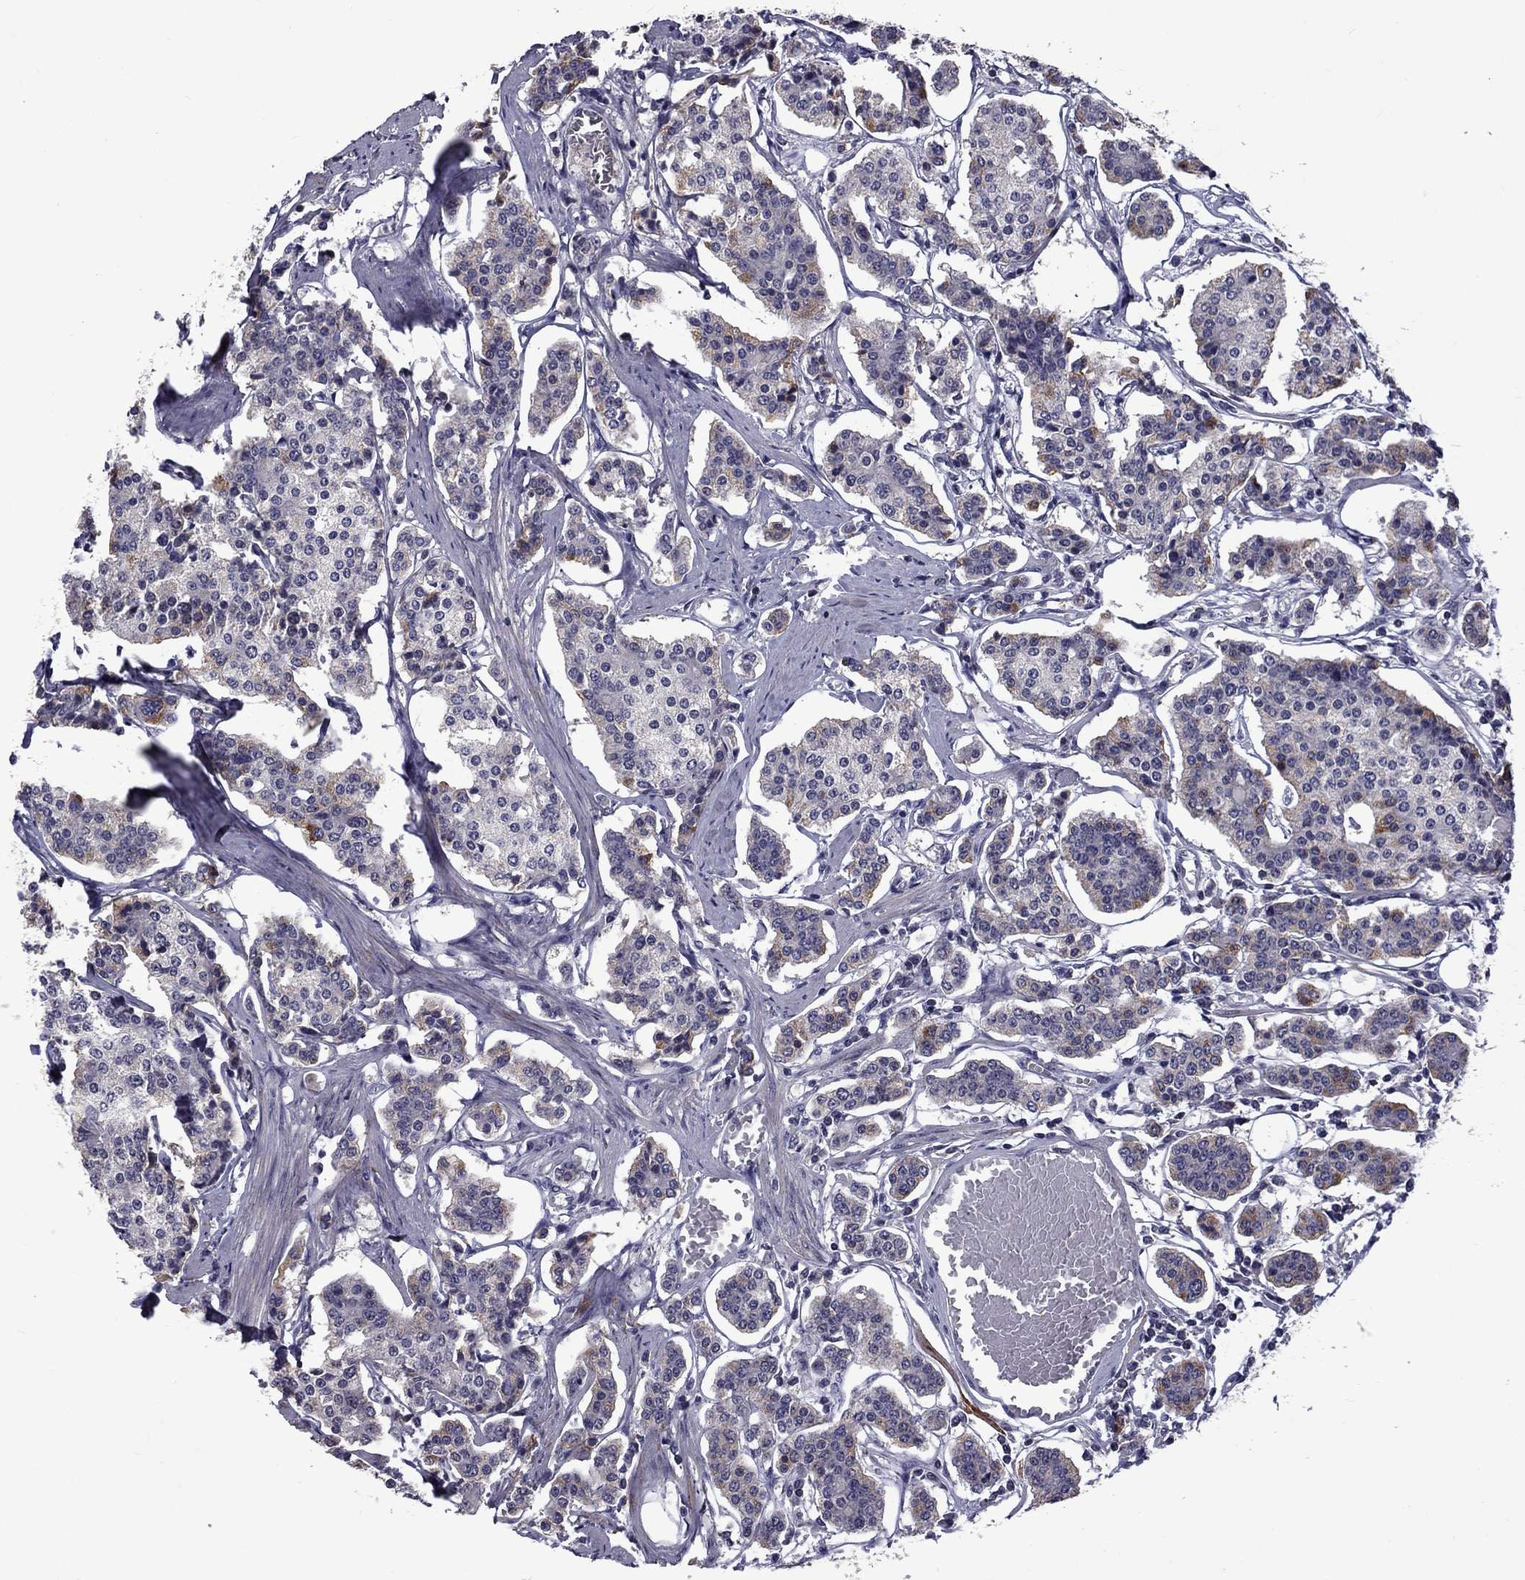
{"staining": {"intensity": "moderate", "quantity": "<25%", "location": "cytoplasmic/membranous"}, "tissue": "carcinoid", "cell_type": "Tumor cells", "image_type": "cancer", "snomed": [{"axis": "morphology", "description": "Carcinoid, malignant, NOS"}, {"axis": "topography", "description": "Small intestine"}], "caption": "Human malignant carcinoid stained for a protein (brown) shows moderate cytoplasmic/membranous positive staining in about <25% of tumor cells.", "gene": "SNTA1", "patient": {"sex": "female", "age": 65}}